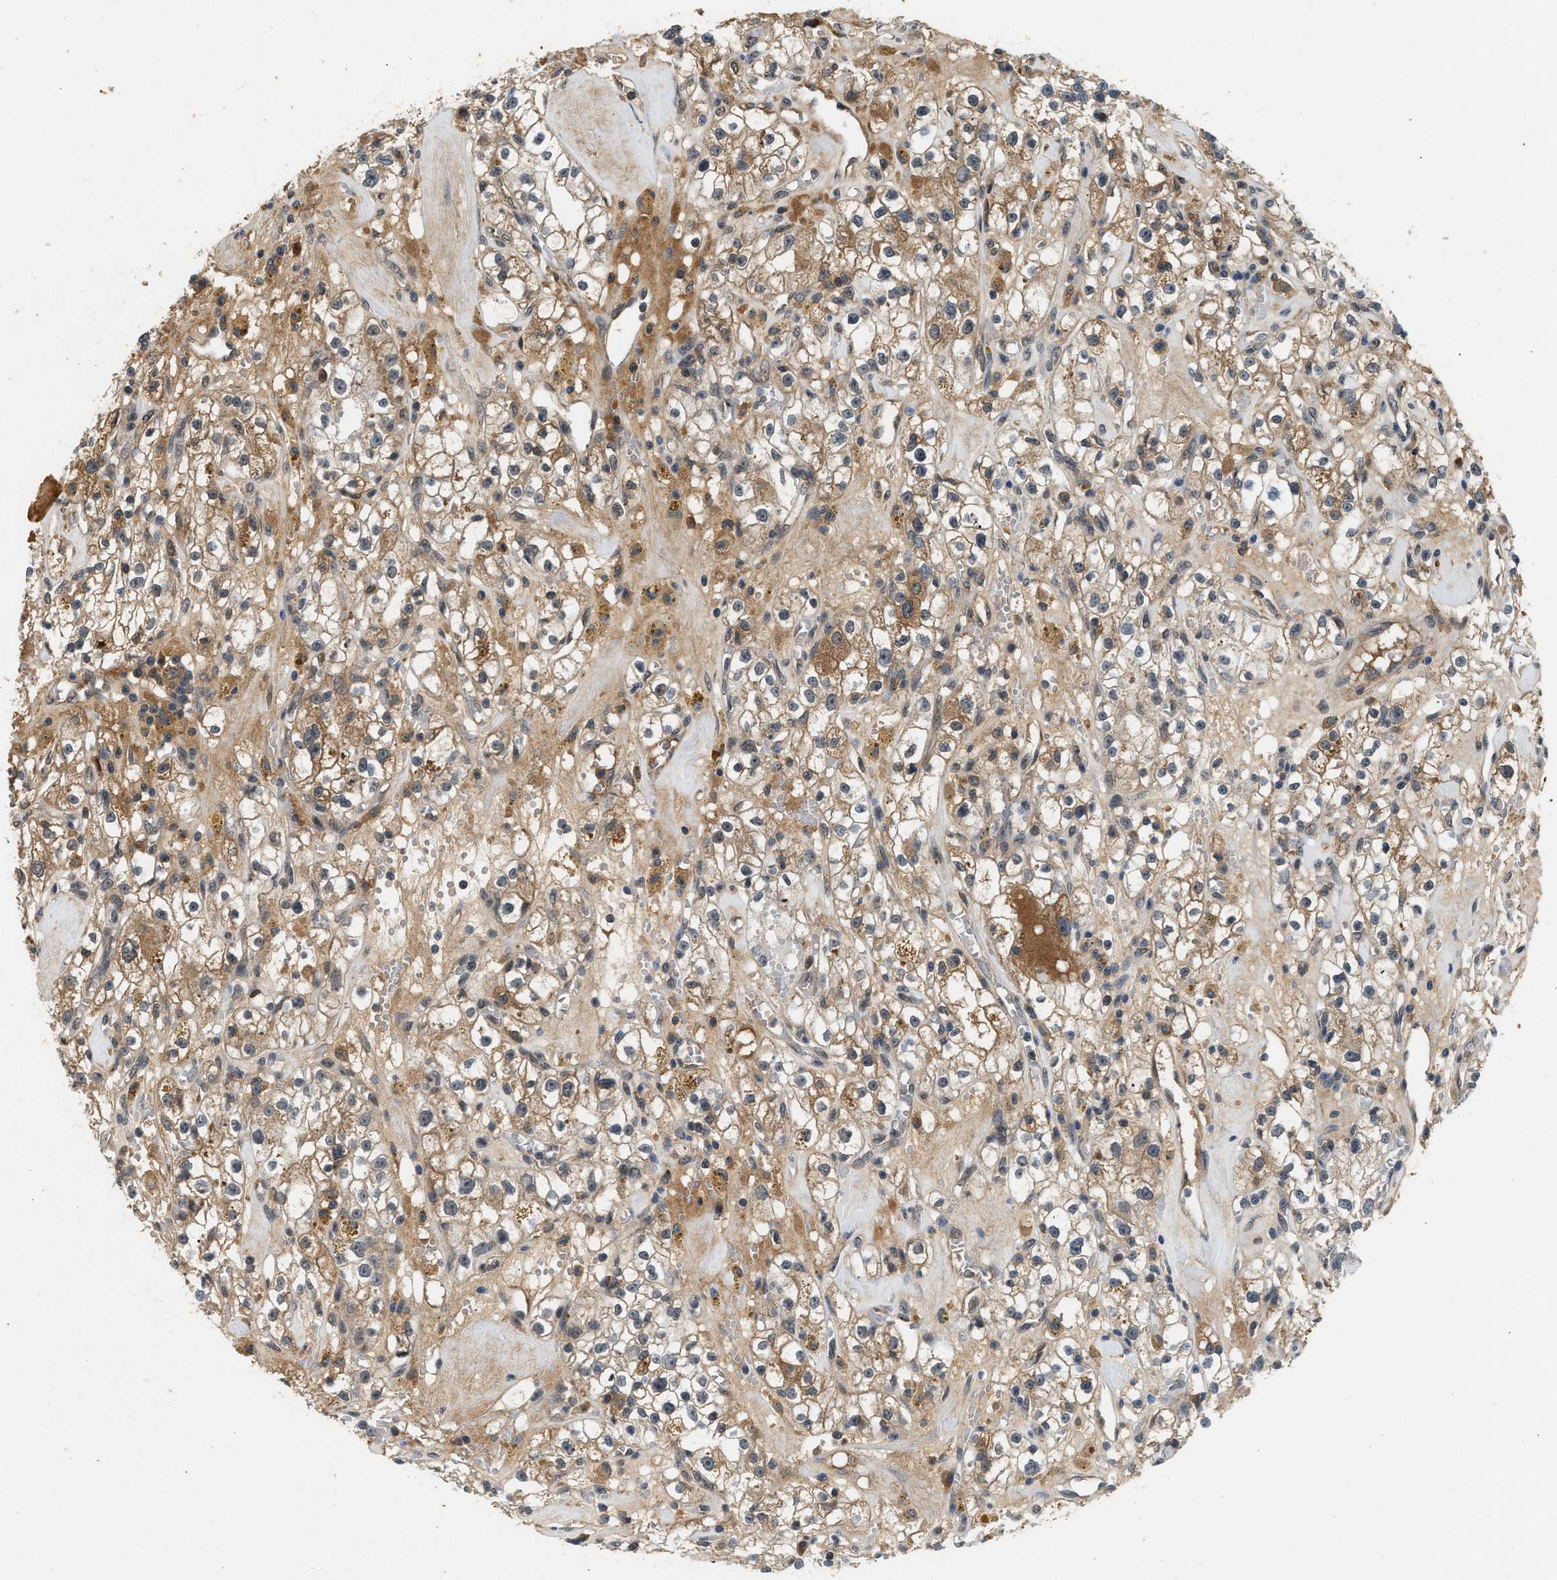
{"staining": {"intensity": "moderate", "quantity": "25%-75%", "location": "cytoplasmic/membranous"}, "tissue": "renal cancer", "cell_type": "Tumor cells", "image_type": "cancer", "snomed": [{"axis": "morphology", "description": "Adenocarcinoma, NOS"}, {"axis": "topography", "description": "Kidney"}], "caption": "Protein expression analysis of renal cancer (adenocarcinoma) shows moderate cytoplasmic/membranous expression in about 25%-75% of tumor cells.", "gene": "RUSC2", "patient": {"sex": "male", "age": 56}}